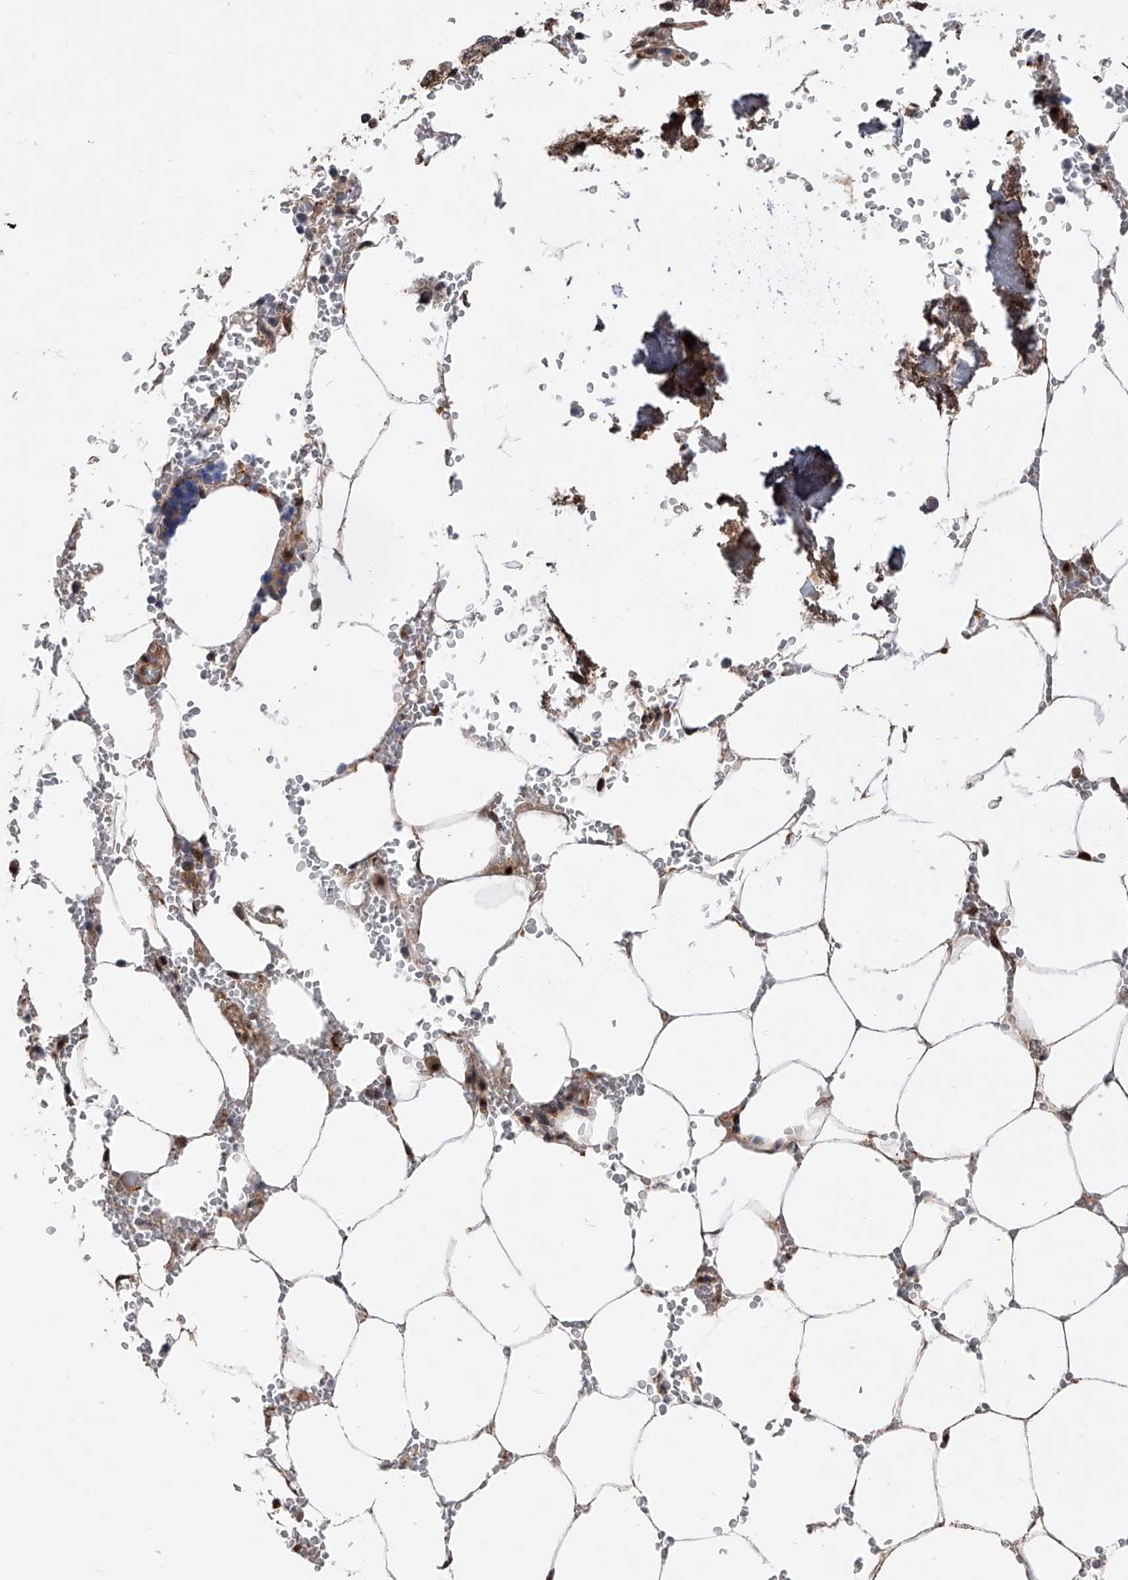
{"staining": {"intensity": "moderate", "quantity": "<25%", "location": "cytoplasmic/membranous"}, "tissue": "bone marrow", "cell_type": "Hematopoietic cells", "image_type": "normal", "snomed": [{"axis": "morphology", "description": "Normal tissue, NOS"}, {"axis": "topography", "description": "Bone marrow"}], "caption": "A high-resolution image shows immunohistochemistry (IHC) staining of benign bone marrow, which shows moderate cytoplasmic/membranous expression in about <25% of hematopoietic cells.", "gene": "GMDS", "patient": {"sex": "male", "age": 70}}